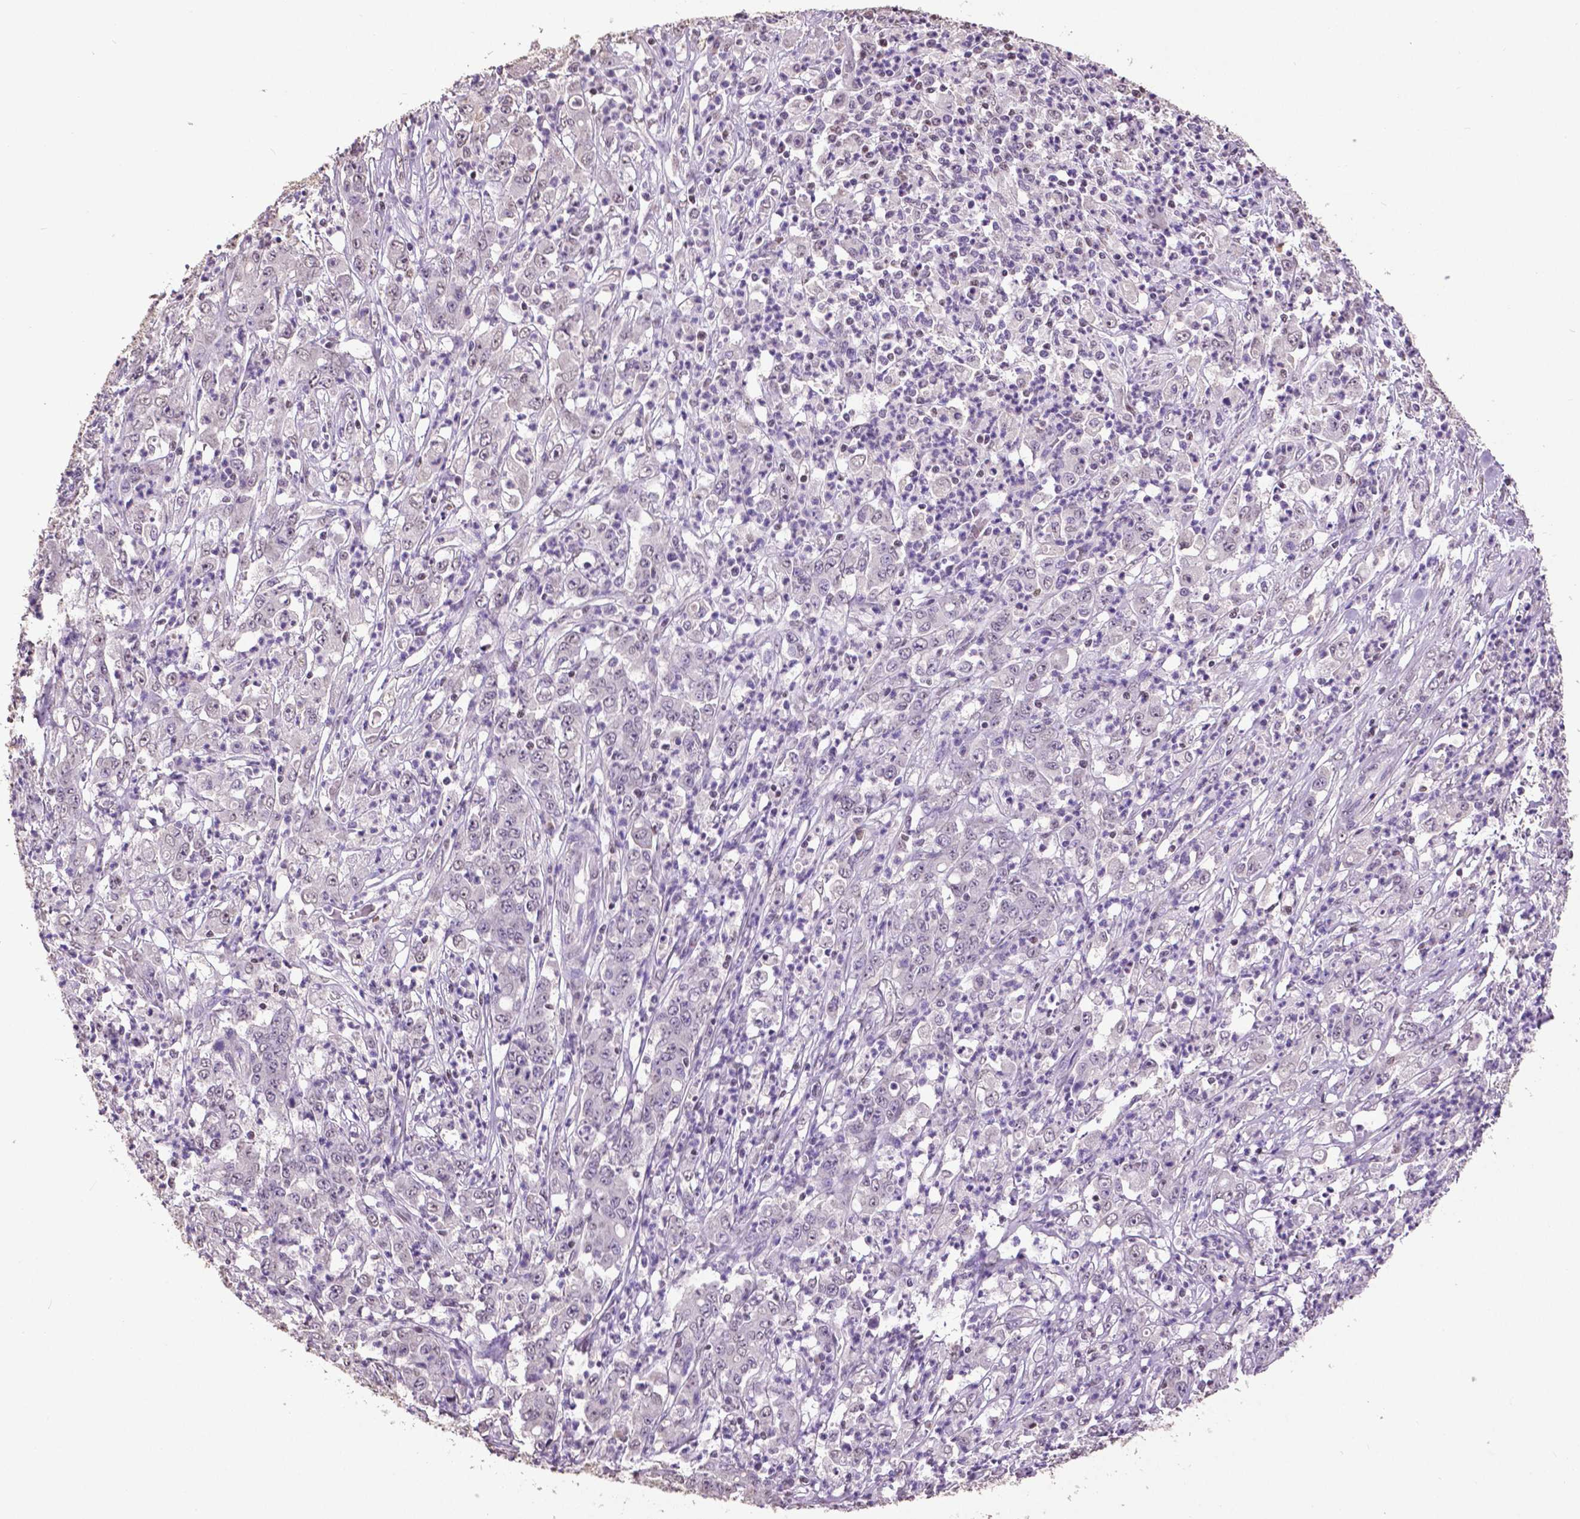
{"staining": {"intensity": "negative", "quantity": "none", "location": "none"}, "tissue": "stomach cancer", "cell_type": "Tumor cells", "image_type": "cancer", "snomed": [{"axis": "morphology", "description": "Adenocarcinoma, NOS"}, {"axis": "topography", "description": "Stomach, lower"}], "caption": "Immunohistochemical staining of stomach cancer (adenocarcinoma) displays no significant expression in tumor cells.", "gene": "RUNX3", "patient": {"sex": "female", "age": 71}}